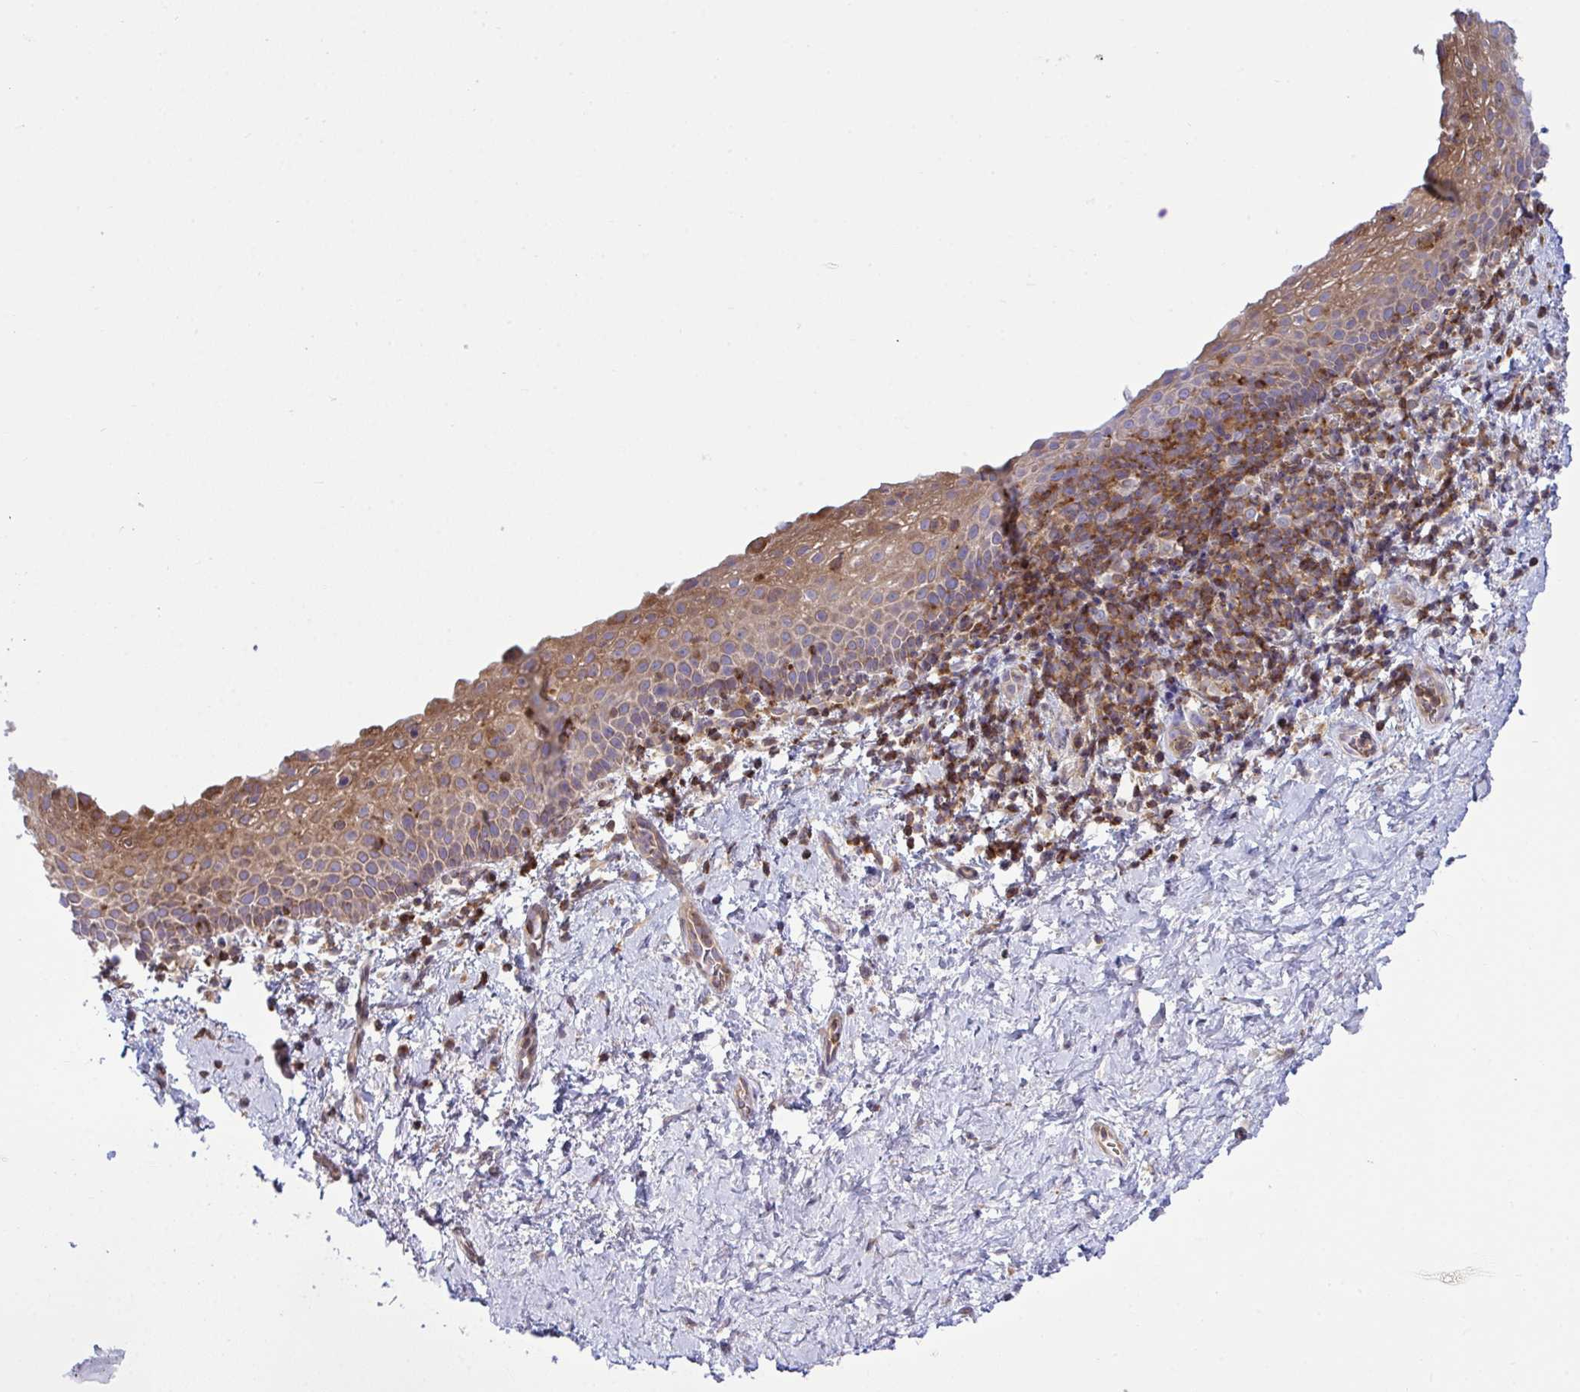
{"staining": {"intensity": "moderate", "quantity": "<25%", "location": "cytoplasmic/membranous"}, "tissue": "vagina", "cell_type": "Squamous epithelial cells", "image_type": "normal", "snomed": [{"axis": "morphology", "description": "Normal tissue, NOS"}, {"axis": "topography", "description": "Vagina"}], "caption": "Moderate cytoplasmic/membranous positivity is appreciated in about <25% of squamous epithelial cells in unremarkable vagina.", "gene": "TSC22D3", "patient": {"sex": "female", "age": 61}}